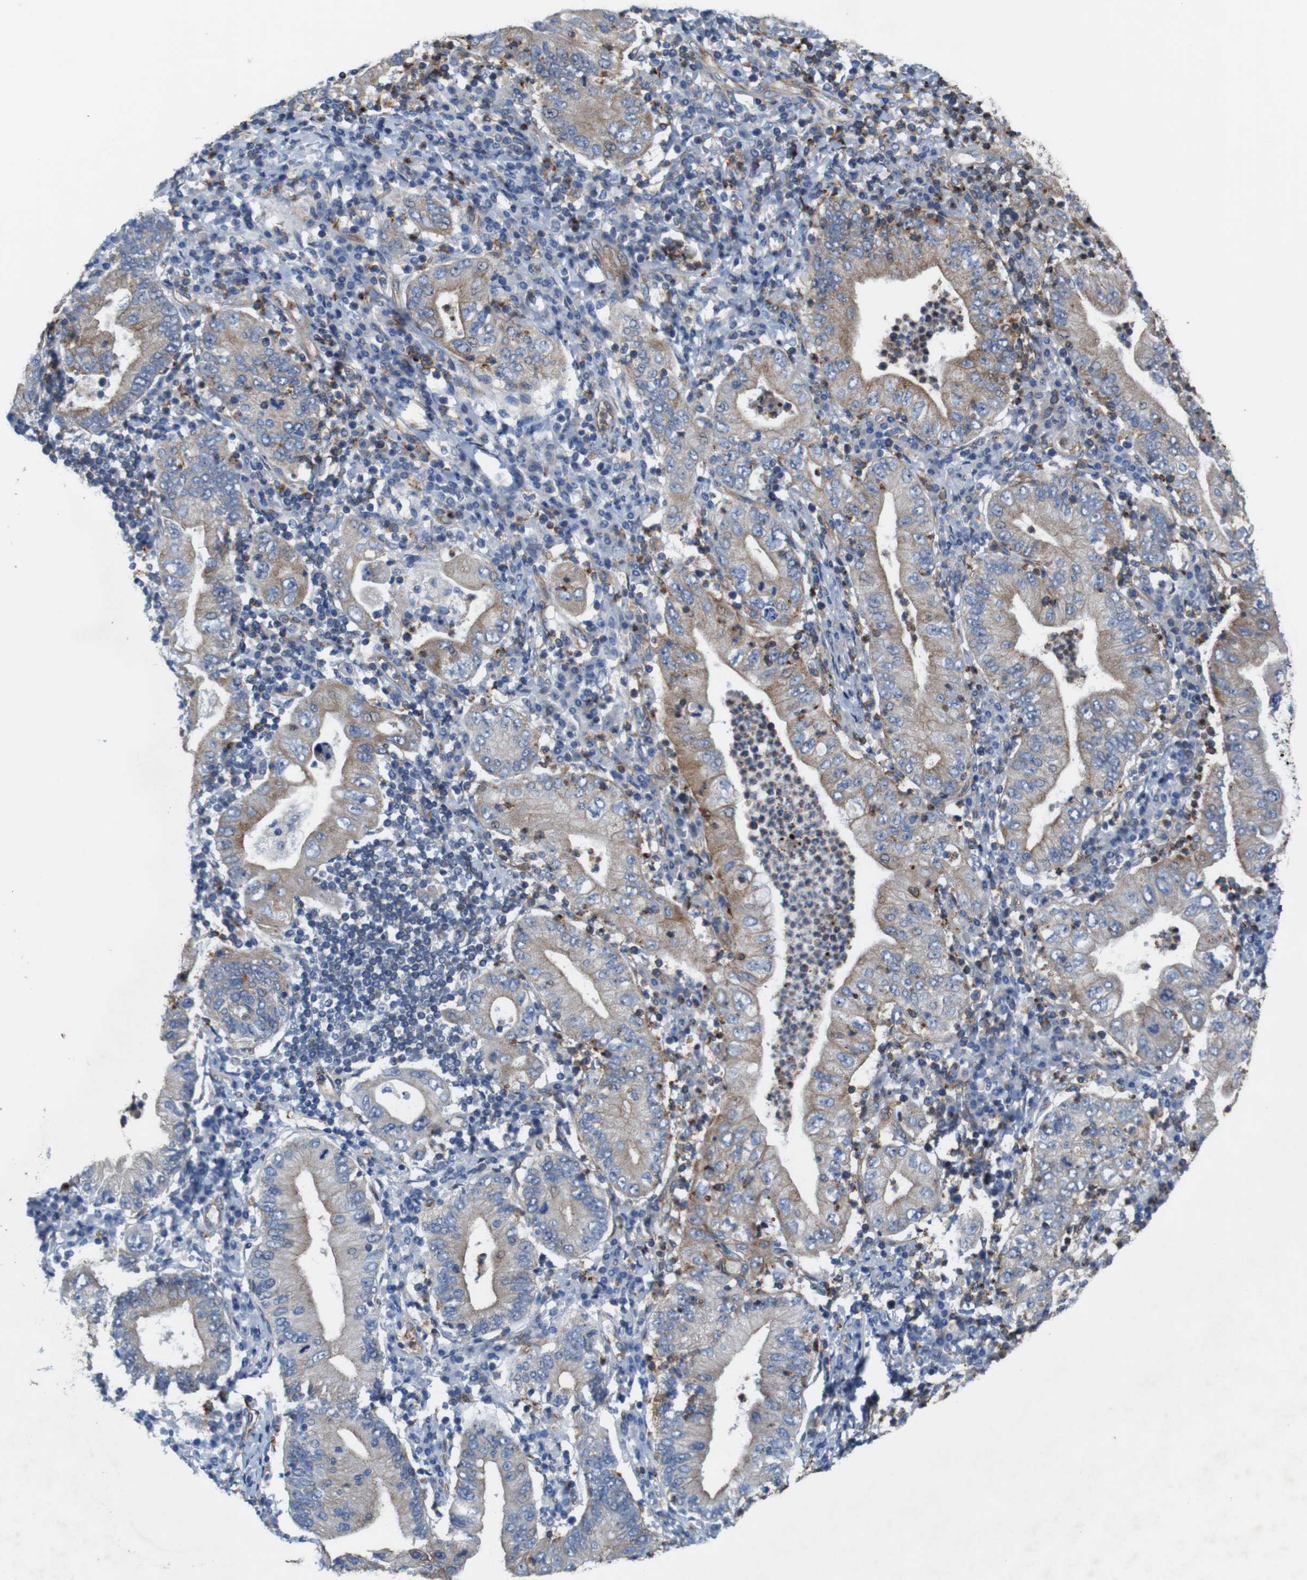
{"staining": {"intensity": "moderate", "quantity": ">75%", "location": "cytoplasmic/membranous"}, "tissue": "stomach cancer", "cell_type": "Tumor cells", "image_type": "cancer", "snomed": [{"axis": "morphology", "description": "Normal tissue, NOS"}, {"axis": "morphology", "description": "Adenocarcinoma, NOS"}, {"axis": "topography", "description": "Esophagus"}, {"axis": "topography", "description": "Stomach, upper"}, {"axis": "topography", "description": "Peripheral nerve tissue"}], "caption": "Stomach cancer (adenocarcinoma) stained for a protein (brown) demonstrates moderate cytoplasmic/membranous positive positivity in about >75% of tumor cells.", "gene": "PTGER4", "patient": {"sex": "male", "age": 62}}